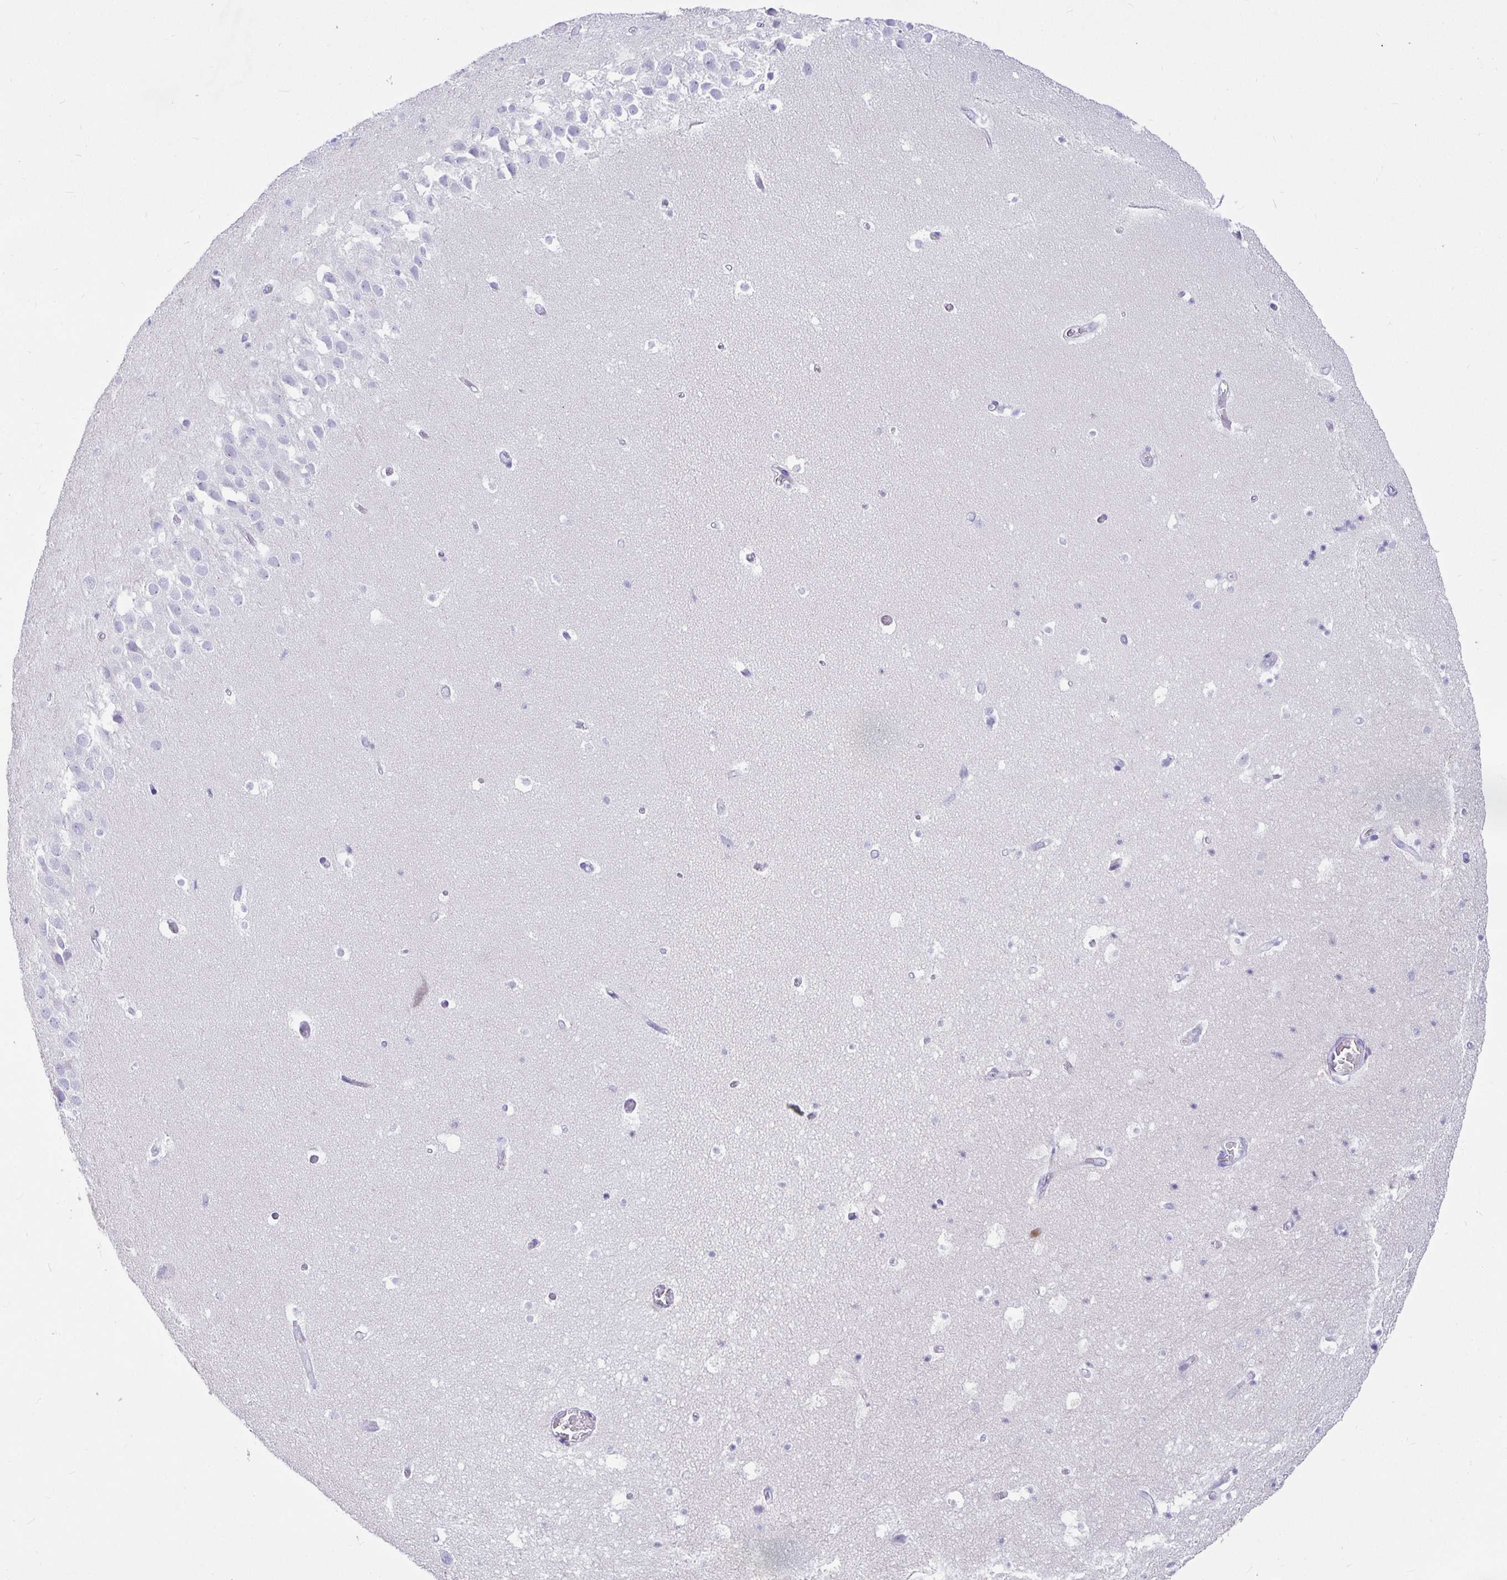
{"staining": {"intensity": "negative", "quantity": "none", "location": "none"}, "tissue": "hippocampus", "cell_type": "Glial cells", "image_type": "normal", "snomed": [{"axis": "morphology", "description": "Normal tissue, NOS"}, {"axis": "topography", "description": "Hippocampus"}], "caption": "Immunohistochemistry photomicrograph of unremarkable hippocampus: hippocampus stained with DAB exhibits no significant protein staining in glial cells. Nuclei are stained in blue.", "gene": "TPTE", "patient": {"sex": "male", "age": 26}}